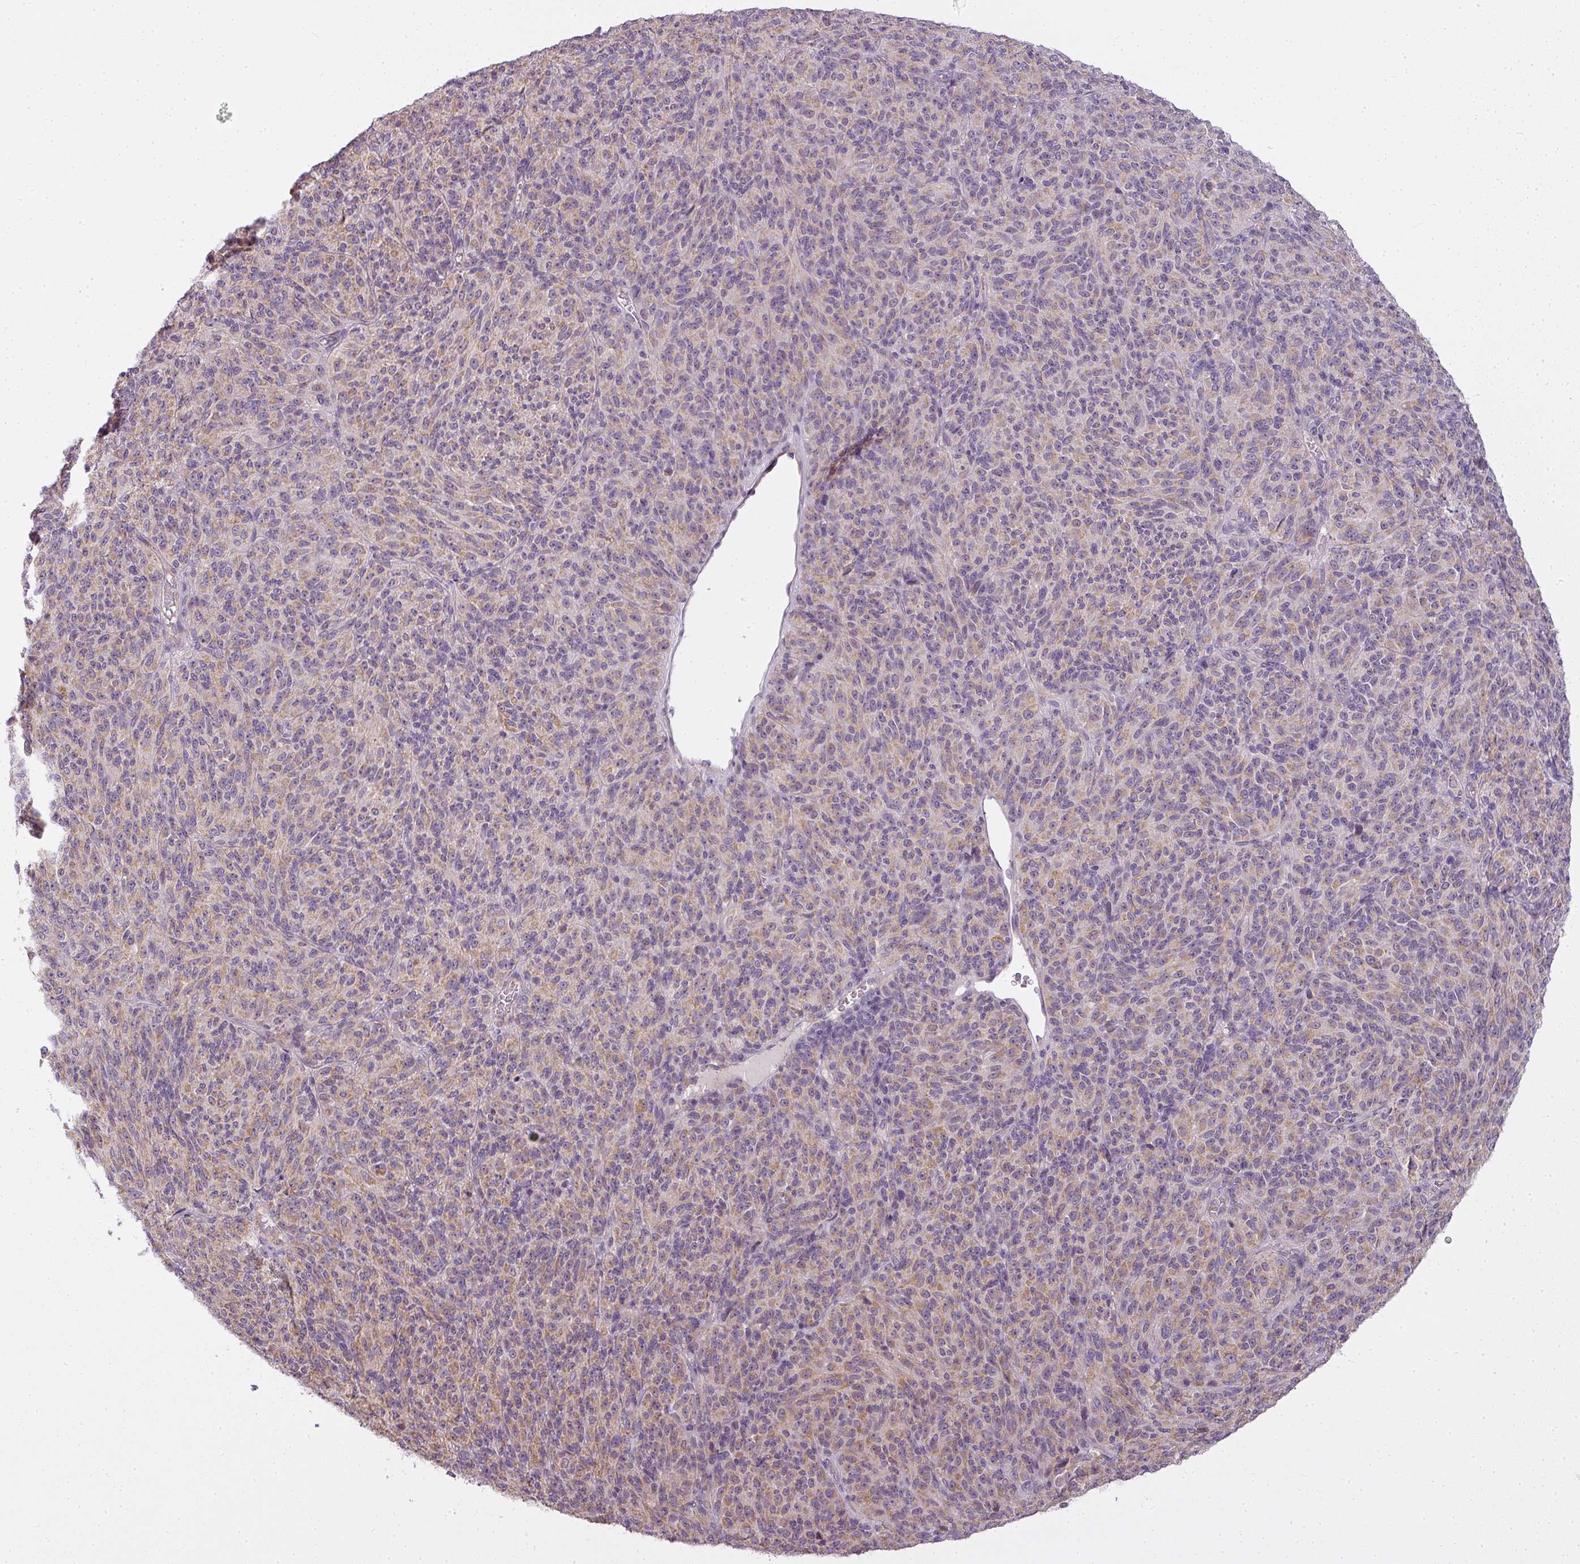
{"staining": {"intensity": "weak", "quantity": "25%-75%", "location": "cytoplasmic/membranous"}, "tissue": "melanoma", "cell_type": "Tumor cells", "image_type": "cancer", "snomed": [{"axis": "morphology", "description": "Malignant melanoma, Metastatic site"}, {"axis": "topography", "description": "Brain"}], "caption": "Immunohistochemical staining of melanoma exhibits low levels of weak cytoplasmic/membranous staining in approximately 25%-75% of tumor cells.", "gene": "LY75", "patient": {"sex": "female", "age": 56}}